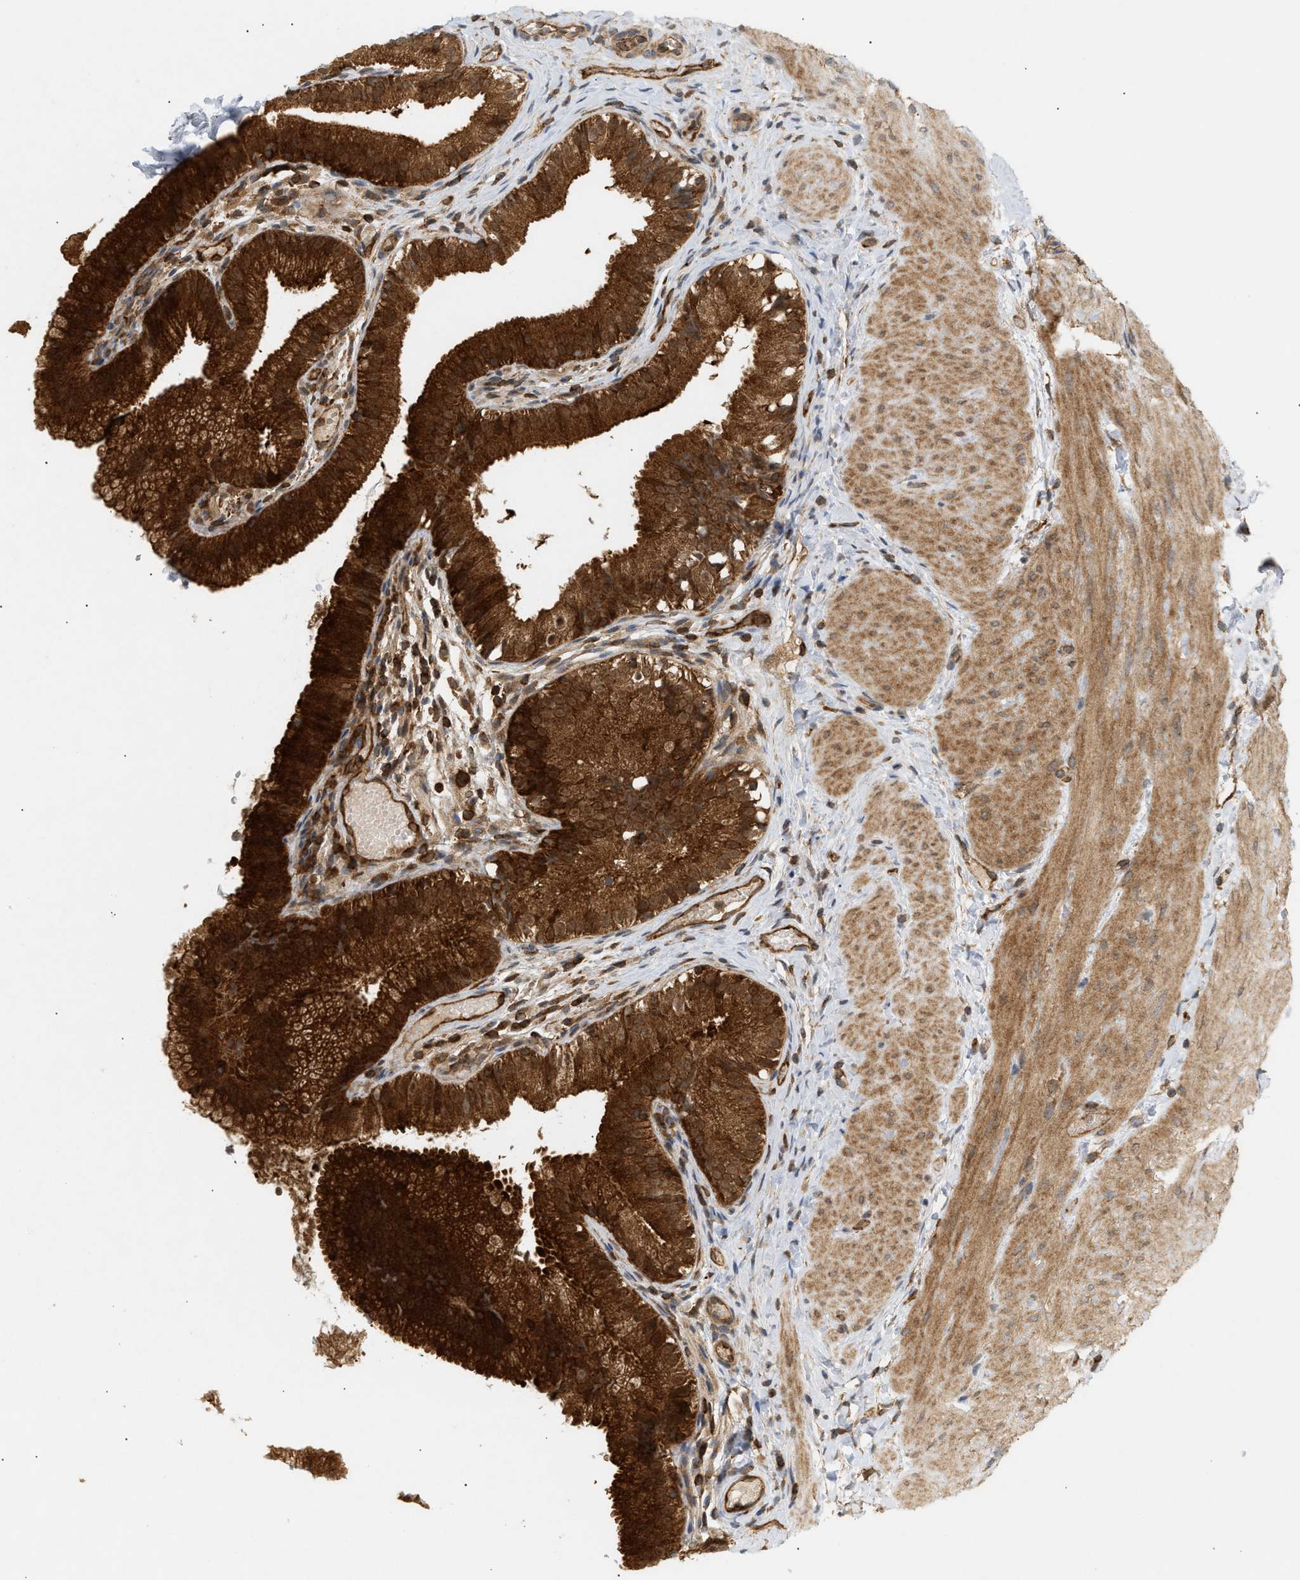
{"staining": {"intensity": "strong", "quantity": ">75%", "location": "cytoplasmic/membranous,nuclear"}, "tissue": "gallbladder", "cell_type": "Glandular cells", "image_type": "normal", "snomed": [{"axis": "morphology", "description": "Normal tissue, NOS"}, {"axis": "topography", "description": "Gallbladder"}], "caption": "The histopathology image demonstrates staining of normal gallbladder, revealing strong cytoplasmic/membranous,nuclear protein positivity (brown color) within glandular cells. Ihc stains the protein of interest in brown and the nuclei are stained blue.", "gene": "SHC1", "patient": {"sex": "female", "age": 26}}